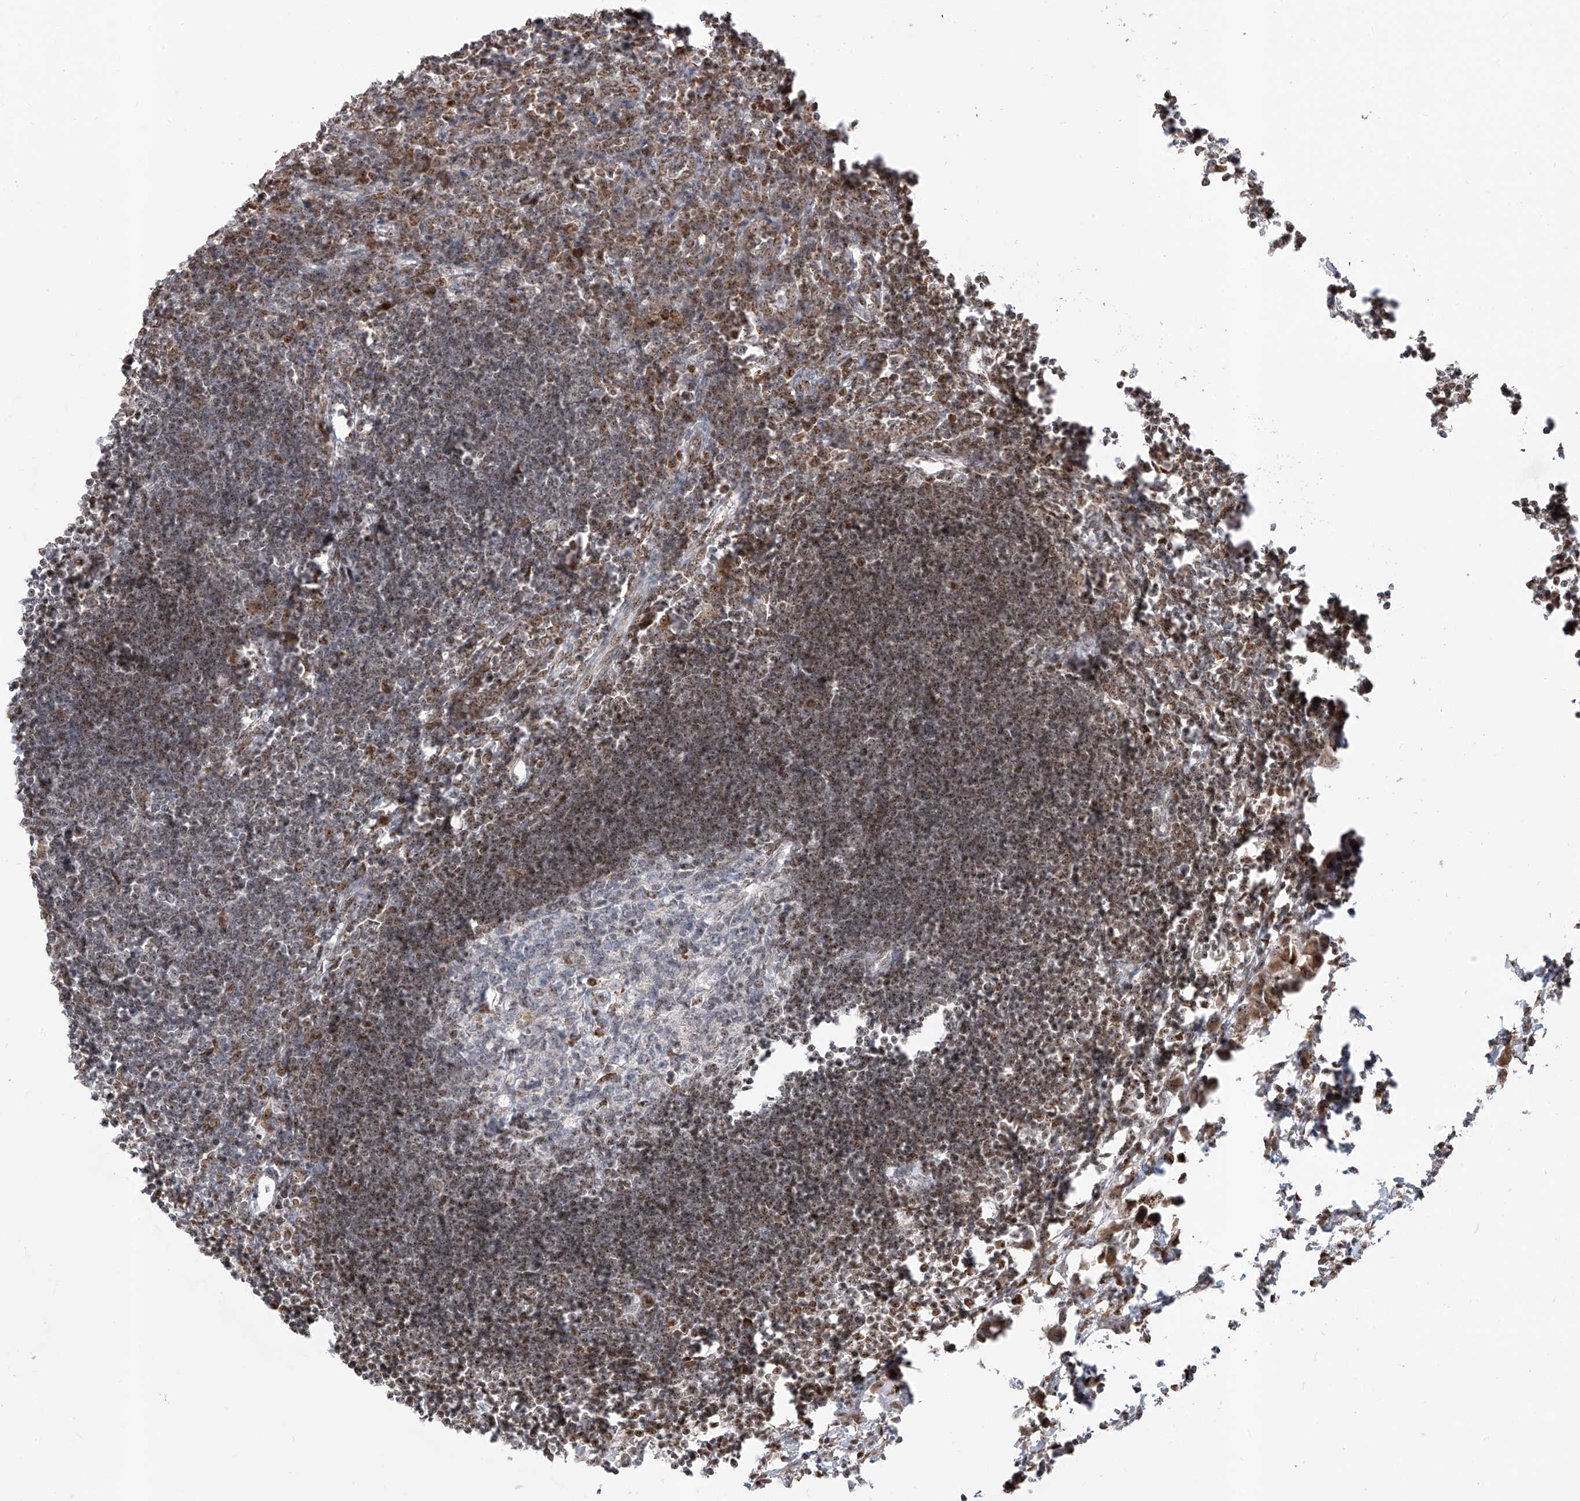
{"staining": {"intensity": "moderate", "quantity": "<25%", "location": "nuclear"}, "tissue": "lymph node", "cell_type": "Germinal center cells", "image_type": "normal", "snomed": [{"axis": "morphology", "description": "Normal tissue, NOS"}, {"axis": "morphology", "description": "Malignant melanoma, Metastatic site"}, {"axis": "topography", "description": "Lymph node"}], "caption": "This micrograph exhibits IHC staining of benign human lymph node, with low moderate nuclear expression in approximately <25% of germinal center cells.", "gene": "ZBTB8A", "patient": {"sex": "male", "age": 41}}